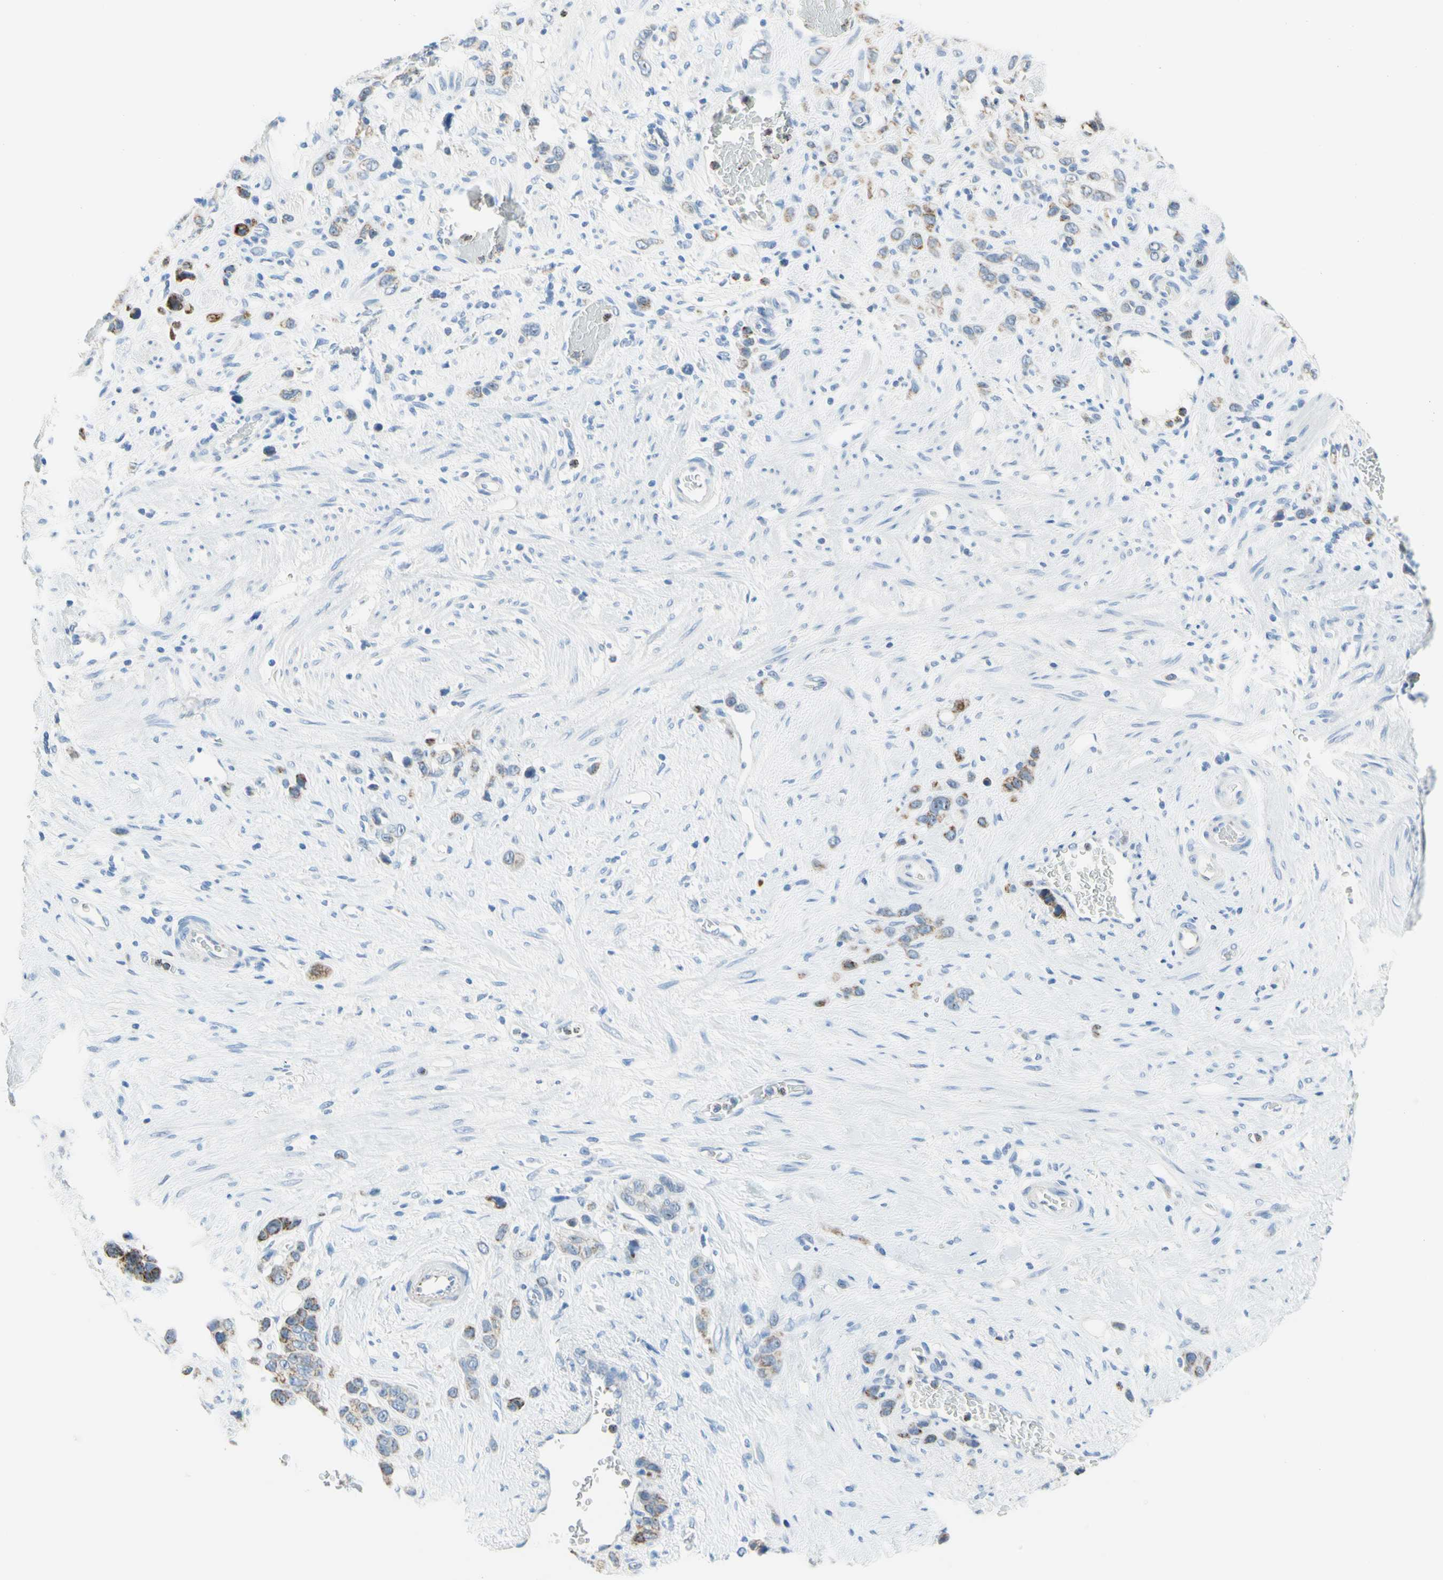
{"staining": {"intensity": "moderate", "quantity": "<25%", "location": "cytoplasmic/membranous"}, "tissue": "stomach cancer", "cell_type": "Tumor cells", "image_type": "cancer", "snomed": [{"axis": "morphology", "description": "Adenocarcinoma, NOS"}, {"axis": "morphology", "description": "Adenocarcinoma, High grade"}, {"axis": "topography", "description": "Stomach, upper"}, {"axis": "topography", "description": "Stomach, lower"}], "caption": "Protein expression analysis of adenocarcinoma (high-grade) (stomach) demonstrates moderate cytoplasmic/membranous expression in about <25% of tumor cells.", "gene": "CYSLTR1", "patient": {"sex": "female", "age": 65}}